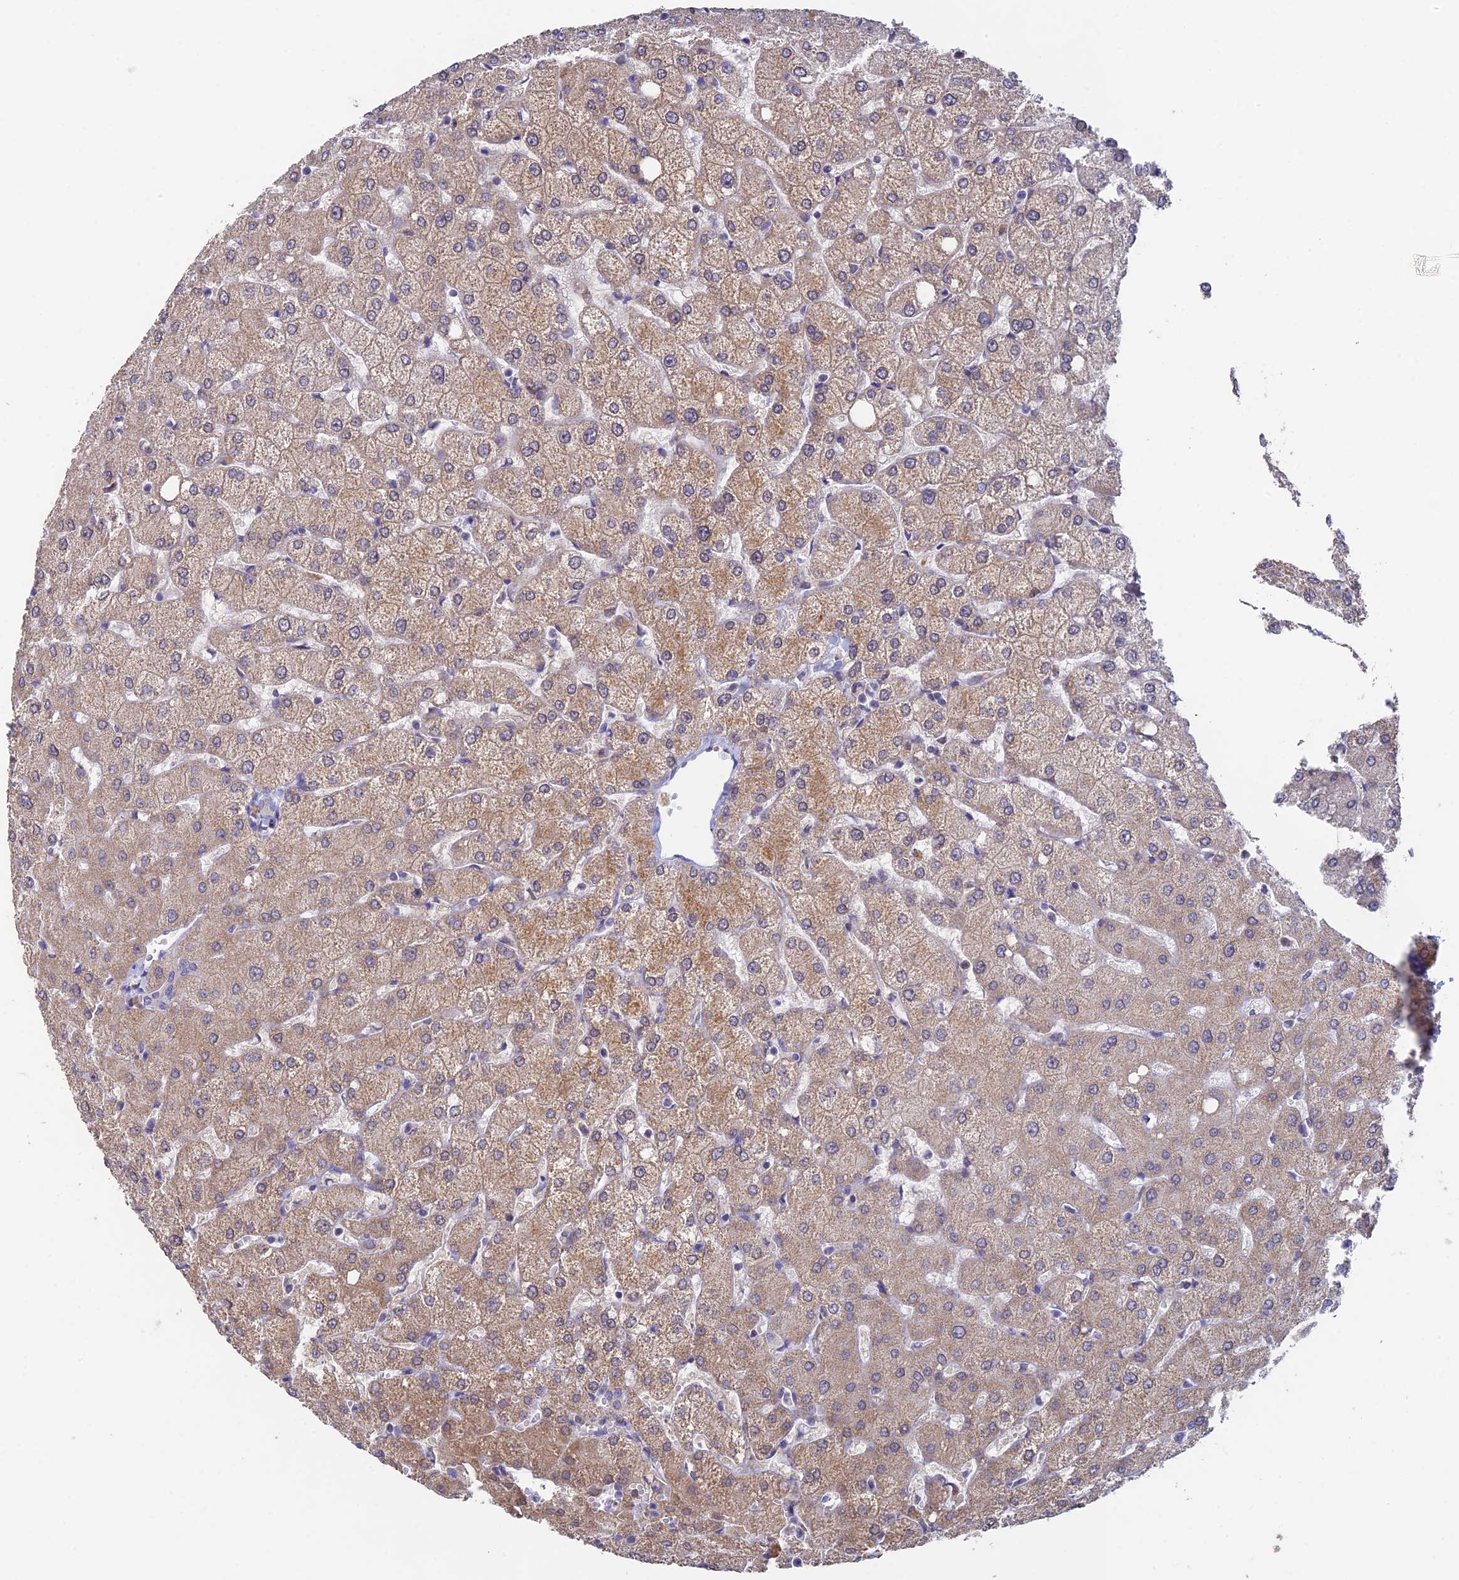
{"staining": {"intensity": "negative", "quantity": "none", "location": "none"}, "tissue": "liver", "cell_type": "Cholangiocytes", "image_type": "normal", "snomed": [{"axis": "morphology", "description": "Normal tissue, NOS"}, {"axis": "topography", "description": "Liver"}], "caption": "Immunohistochemical staining of normal liver reveals no significant expression in cholangiocytes. The staining was performed using DAB to visualize the protein expression in brown, while the nuclei were stained in blue with hematoxylin (Magnification: 20x).", "gene": "REXO5", "patient": {"sex": "female", "age": 54}}